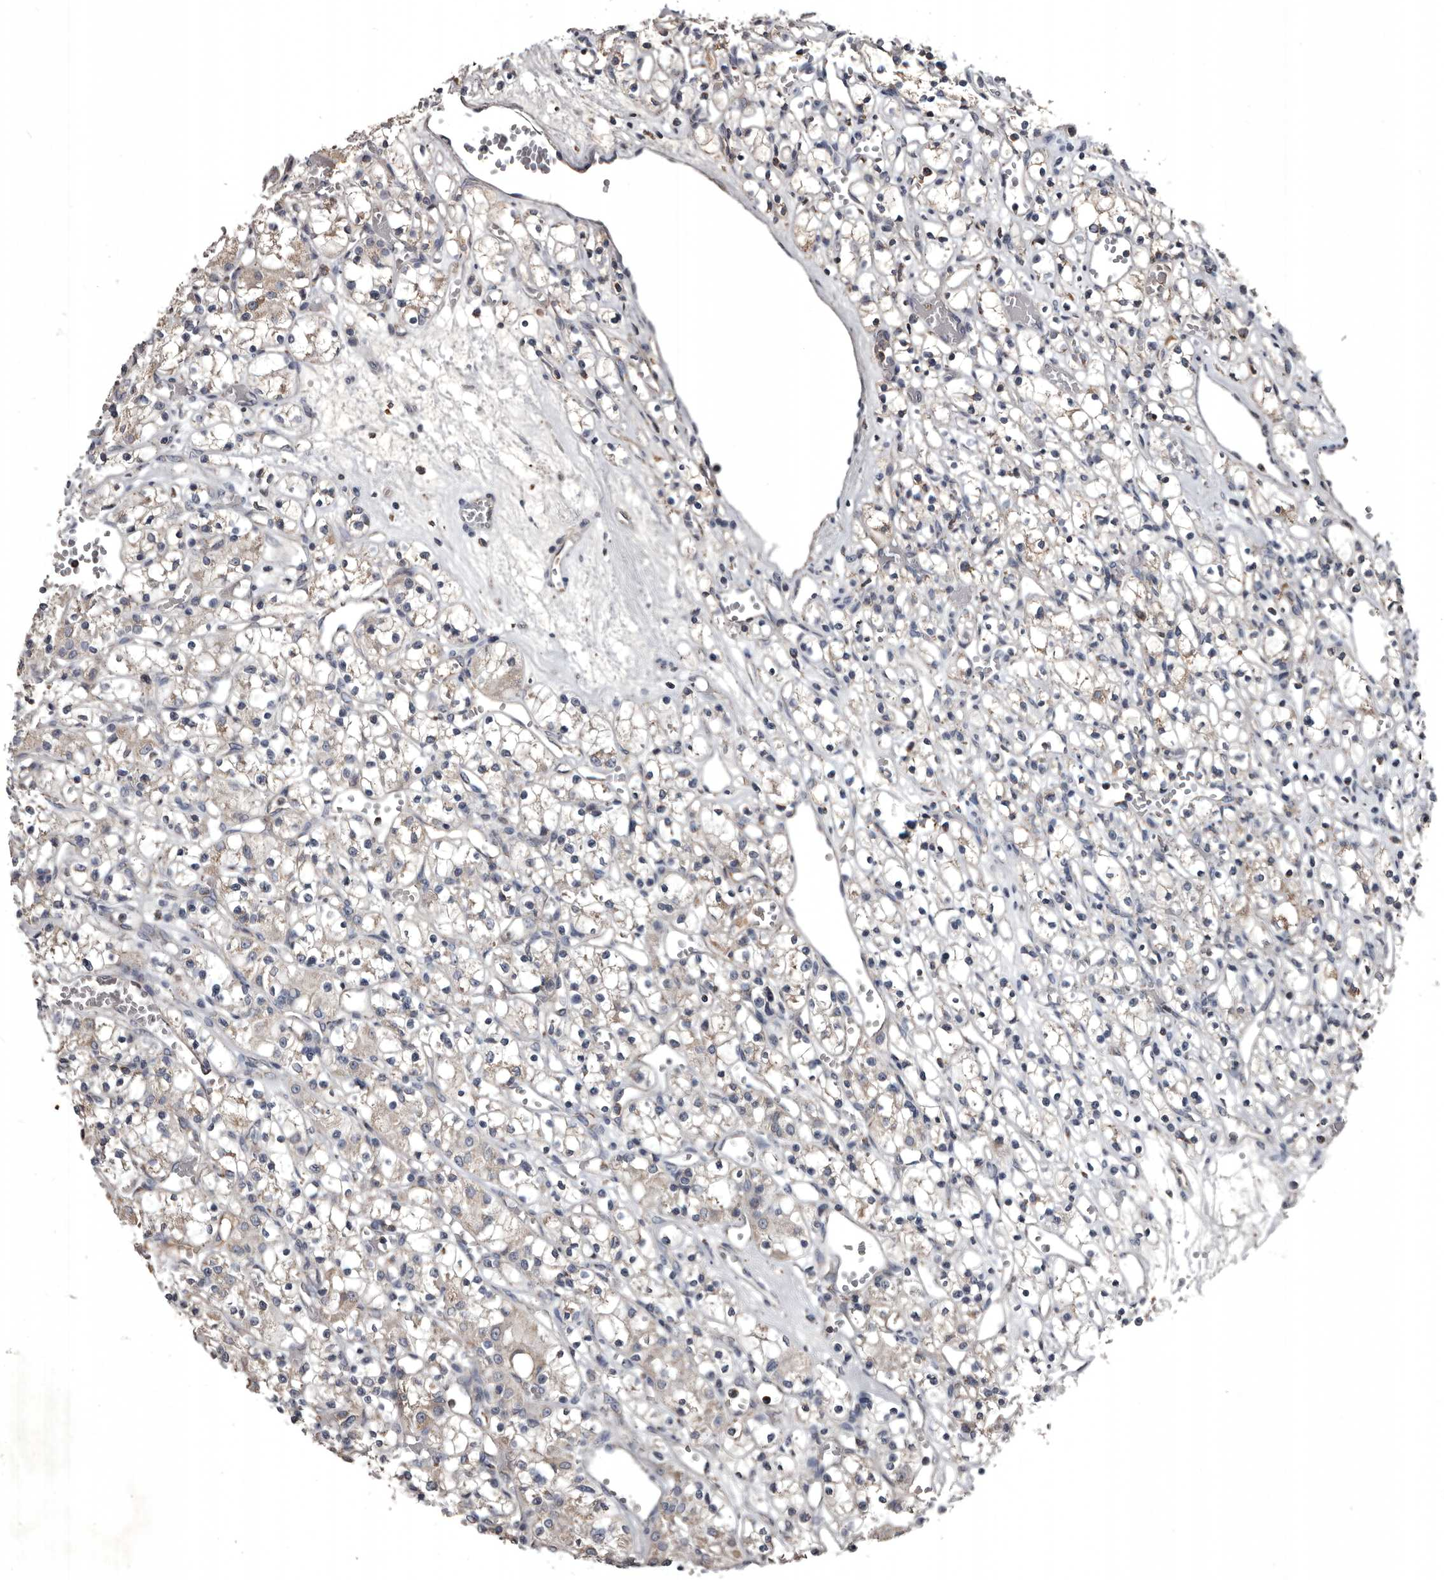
{"staining": {"intensity": "weak", "quantity": "25%-75%", "location": "cytoplasmic/membranous"}, "tissue": "renal cancer", "cell_type": "Tumor cells", "image_type": "cancer", "snomed": [{"axis": "morphology", "description": "Adenocarcinoma, NOS"}, {"axis": "topography", "description": "Kidney"}], "caption": "Renal cancer (adenocarcinoma) was stained to show a protein in brown. There is low levels of weak cytoplasmic/membranous positivity in about 25%-75% of tumor cells.", "gene": "GREB1", "patient": {"sex": "female", "age": 59}}